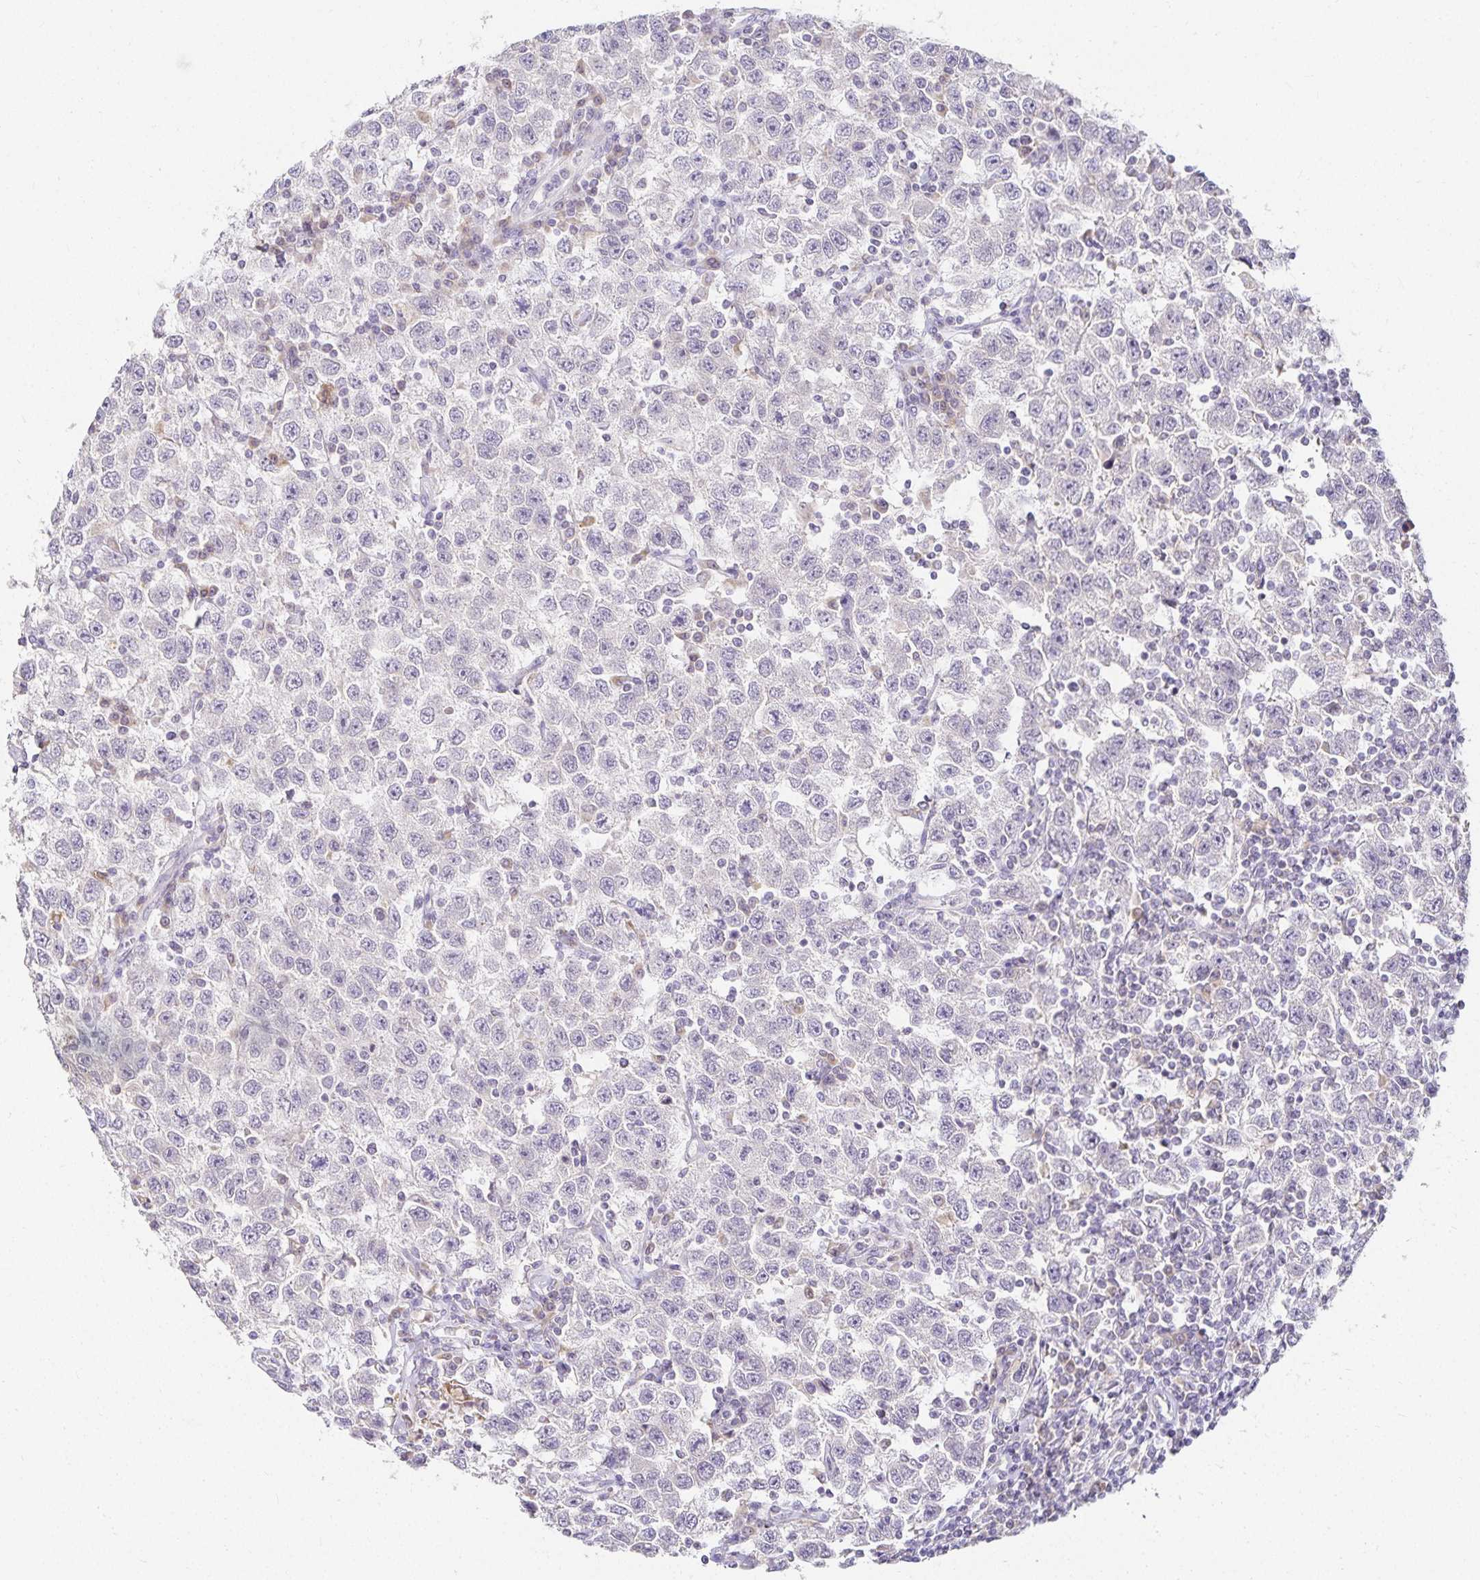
{"staining": {"intensity": "negative", "quantity": "none", "location": "none"}, "tissue": "testis cancer", "cell_type": "Tumor cells", "image_type": "cancer", "snomed": [{"axis": "morphology", "description": "Seminoma, NOS"}, {"axis": "topography", "description": "Testis"}], "caption": "Immunohistochemical staining of seminoma (testis) shows no significant expression in tumor cells.", "gene": "GP2", "patient": {"sex": "male", "age": 41}}